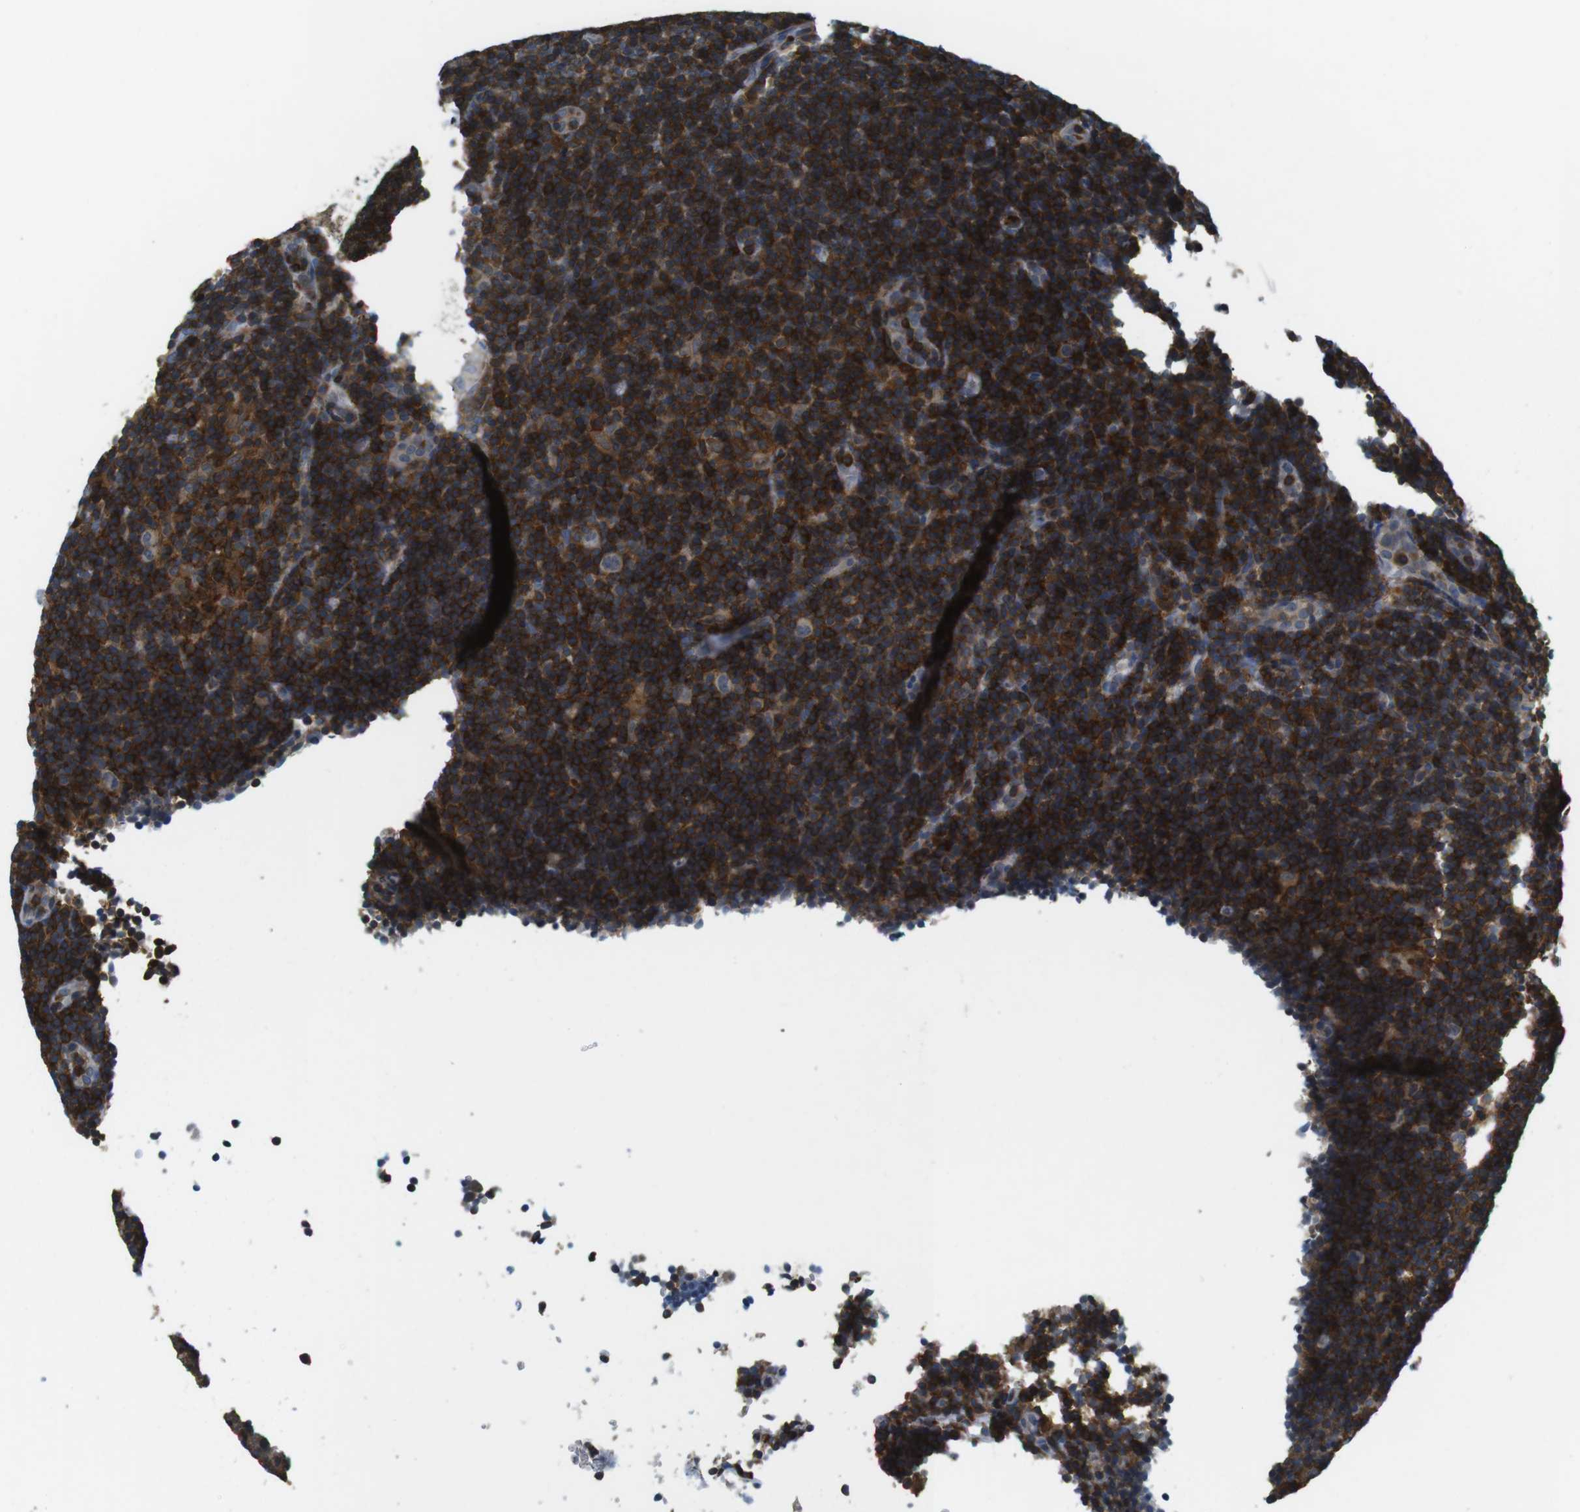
{"staining": {"intensity": "negative", "quantity": "none", "location": "none"}, "tissue": "lymphoma", "cell_type": "Tumor cells", "image_type": "cancer", "snomed": [{"axis": "morphology", "description": "Hodgkin's disease, NOS"}, {"axis": "topography", "description": "Lymph node"}], "caption": "The IHC histopathology image has no significant positivity in tumor cells of Hodgkin's disease tissue.", "gene": "STK10", "patient": {"sex": "female", "age": 57}}